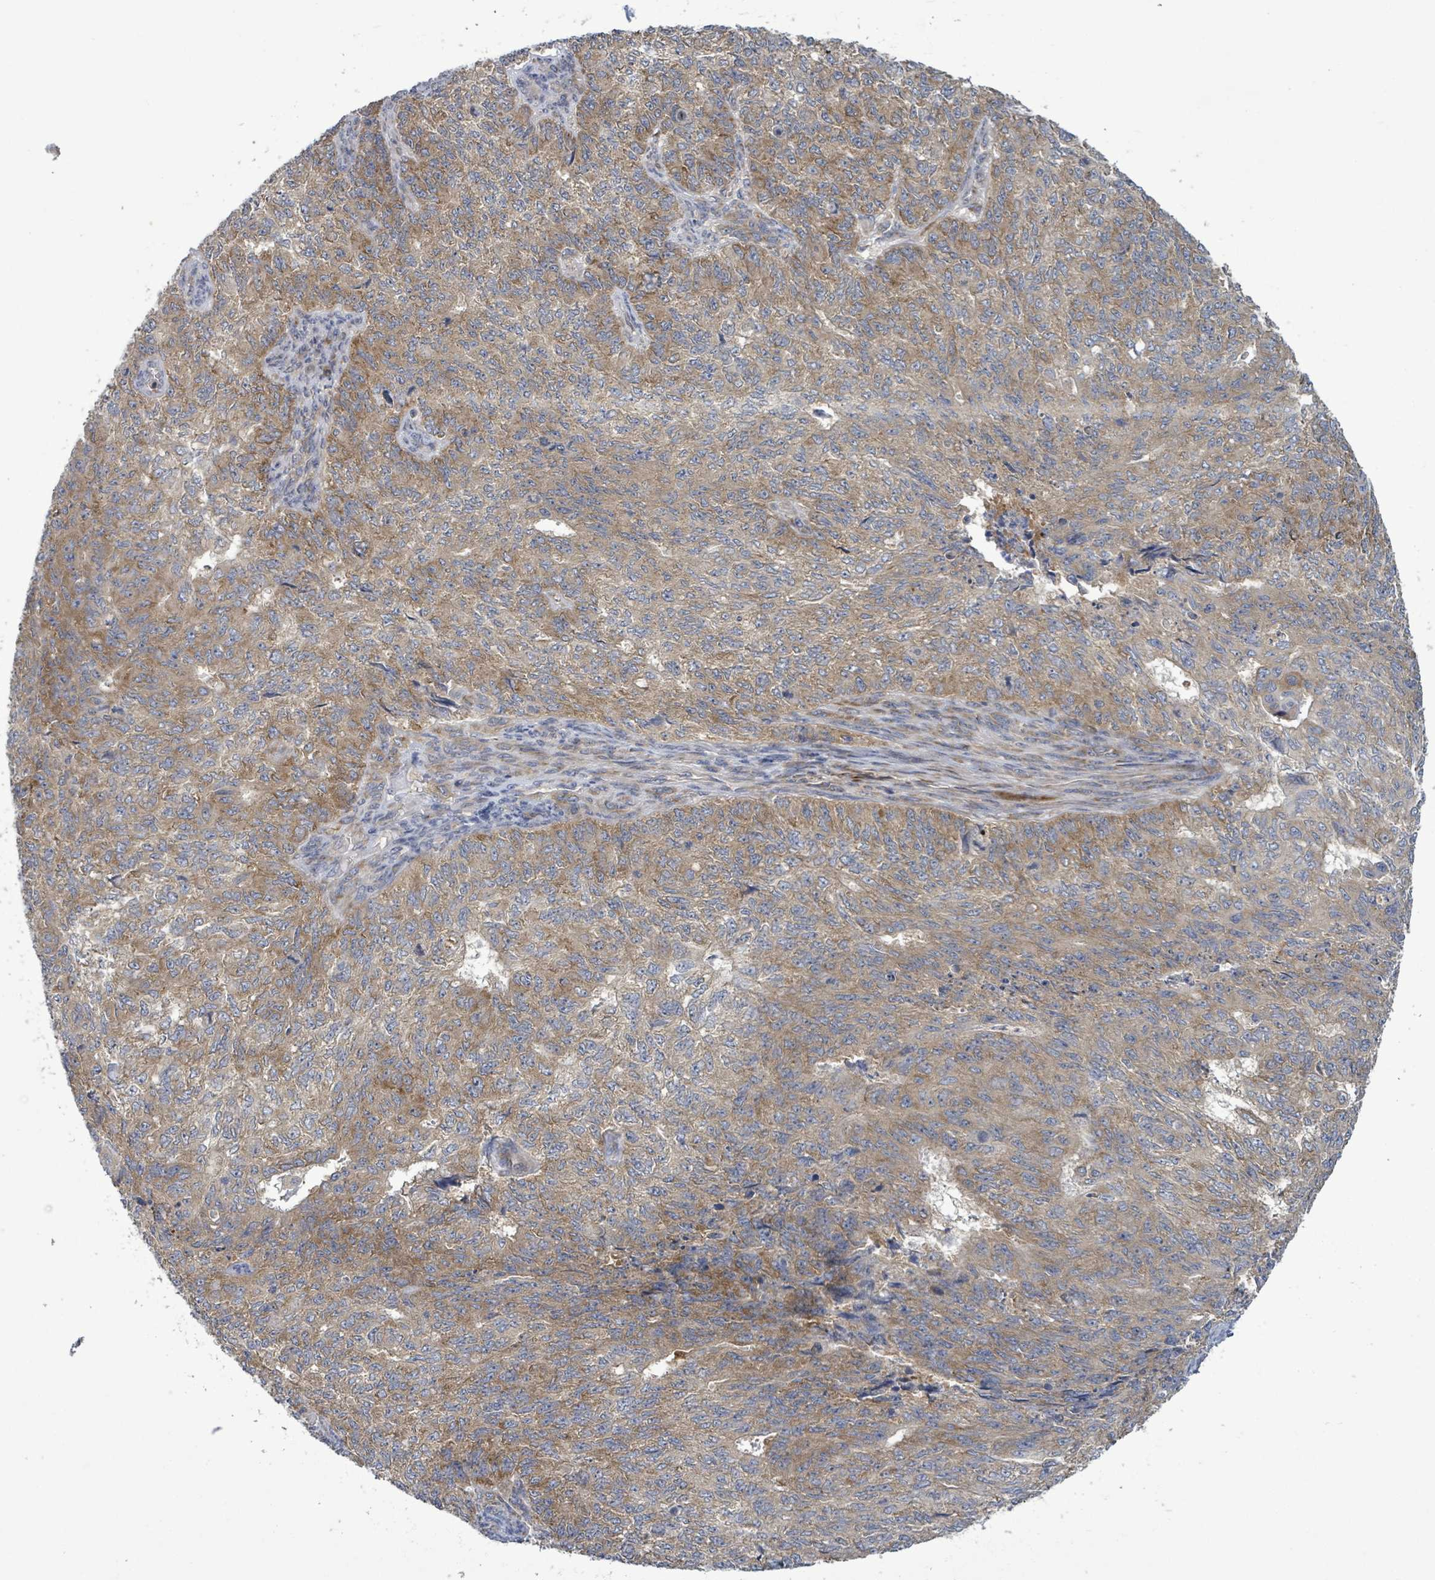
{"staining": {"intensity": "moderate", "quantity": ">75%", "location": "cytoplasmic/membranous"}, "tissue": "endometrial cancer", "cell_type": "Tumor cells", "image_type": "cancer", "snomed": [{"axis": "morphology", "description": "Adenocarcinoma, NOS"}, {"axis": "topography", "description": "Endometrium"}], "caption": "Protein analysis of adenocarcinoma (endometrial) tissue shows moderate cytoplasmic/membranous expression in about >75% of tumor cells. The staining was performed using DAB, with brown indicating positive protein expression. Nuclei are stained blue with hematoxylin.", "gene": "SERPINE3", "patient": {"sex": "female", "age": 32}}